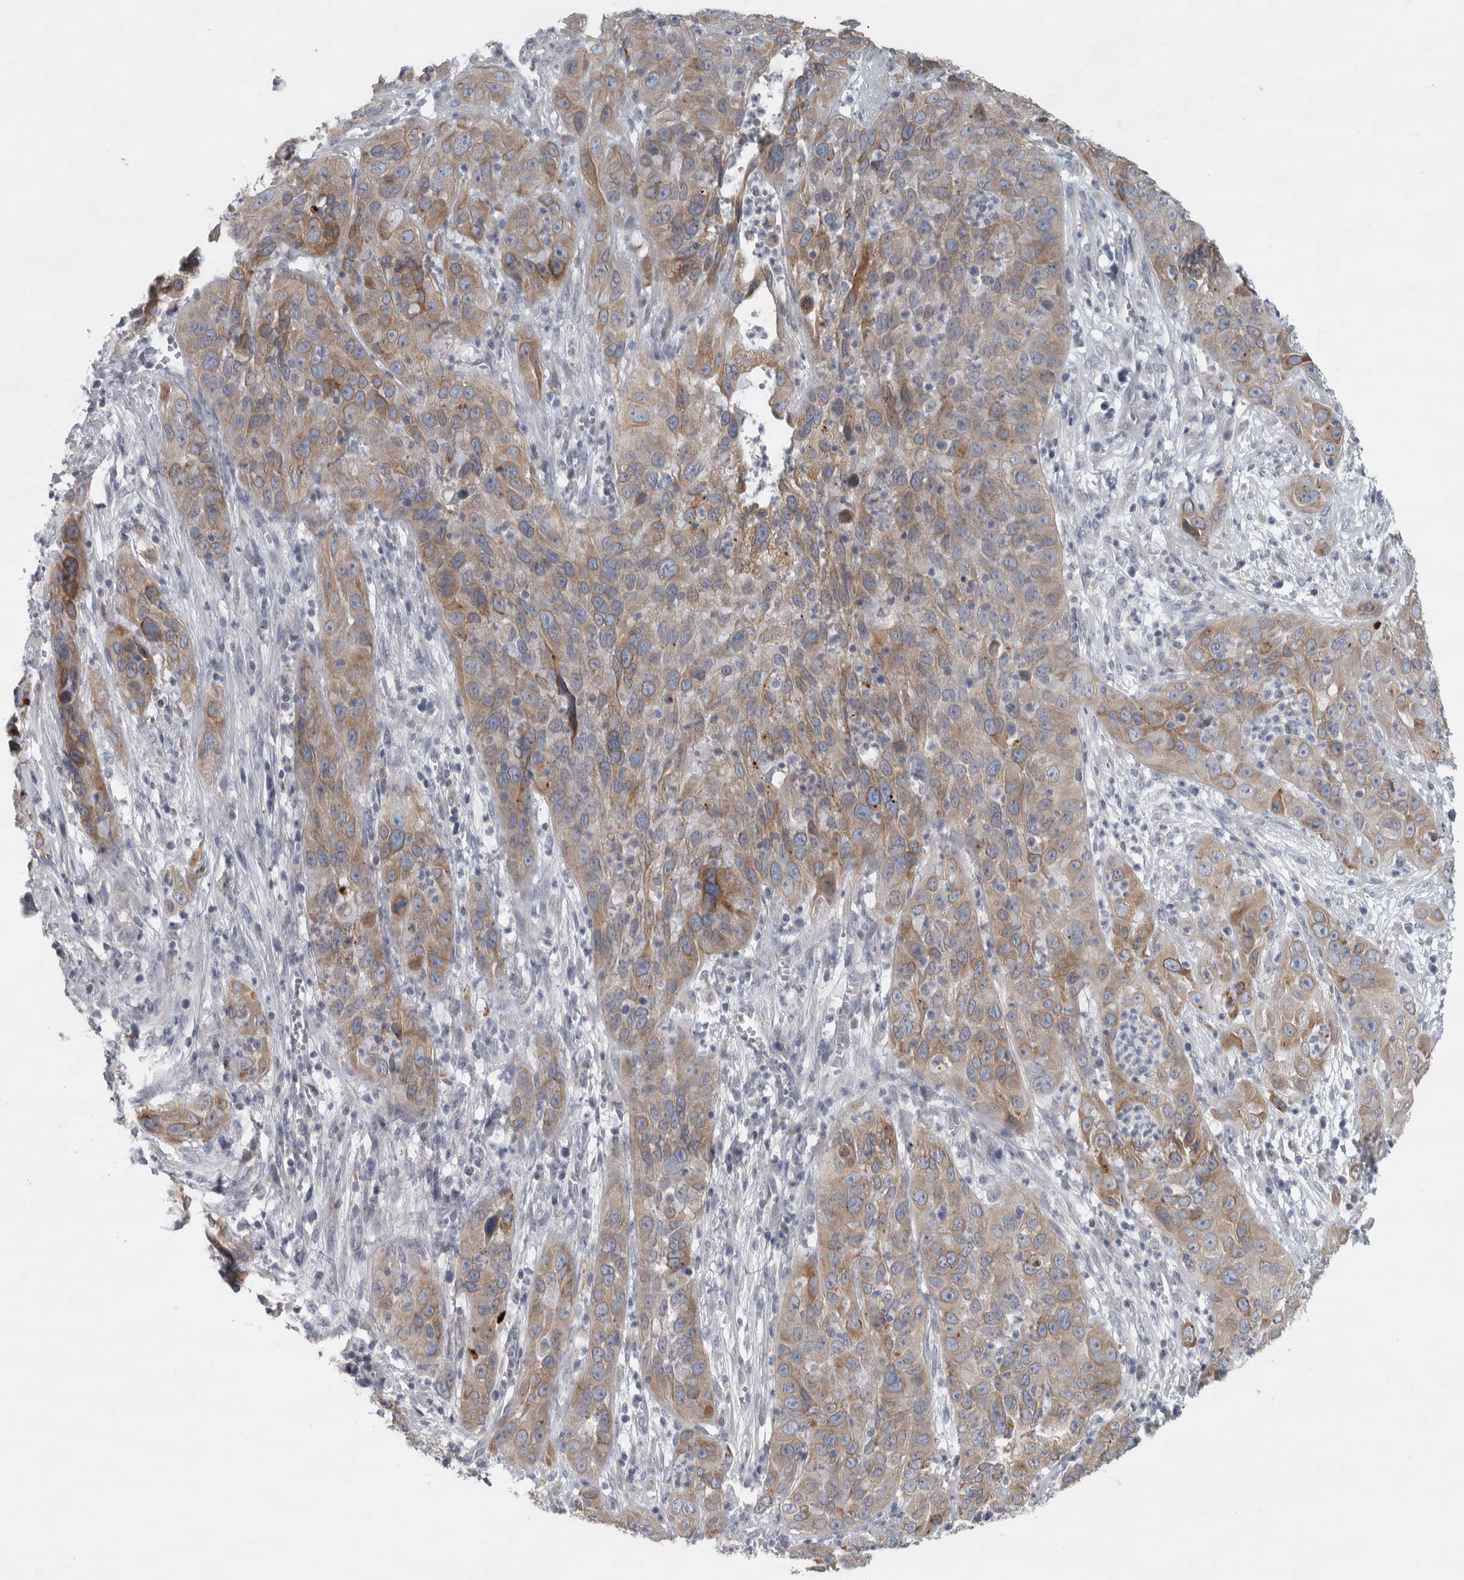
{"staining": {"intensity": "moderate", "quantity": ">75%", "location": "cytoplasmic/membranous"}, "tissue": "cervical cancer", "cell_type": "Tumor cells", "image_type": "cancer", "snomed": [{"axis": "morphology", "description": "Squamous cell carcinoma, NOS"}, {"axis": "topography", "description": "Cervix"}], "caption": "Human cervical cancer (squamous cell carcinoma) stained with a brown dye exhibits moderate cytoplasmic/membranous positive expression in about >75% of tumor cells.", "gene": "SIGMAR1", "patient": {"sex": "female", "age": 32}}